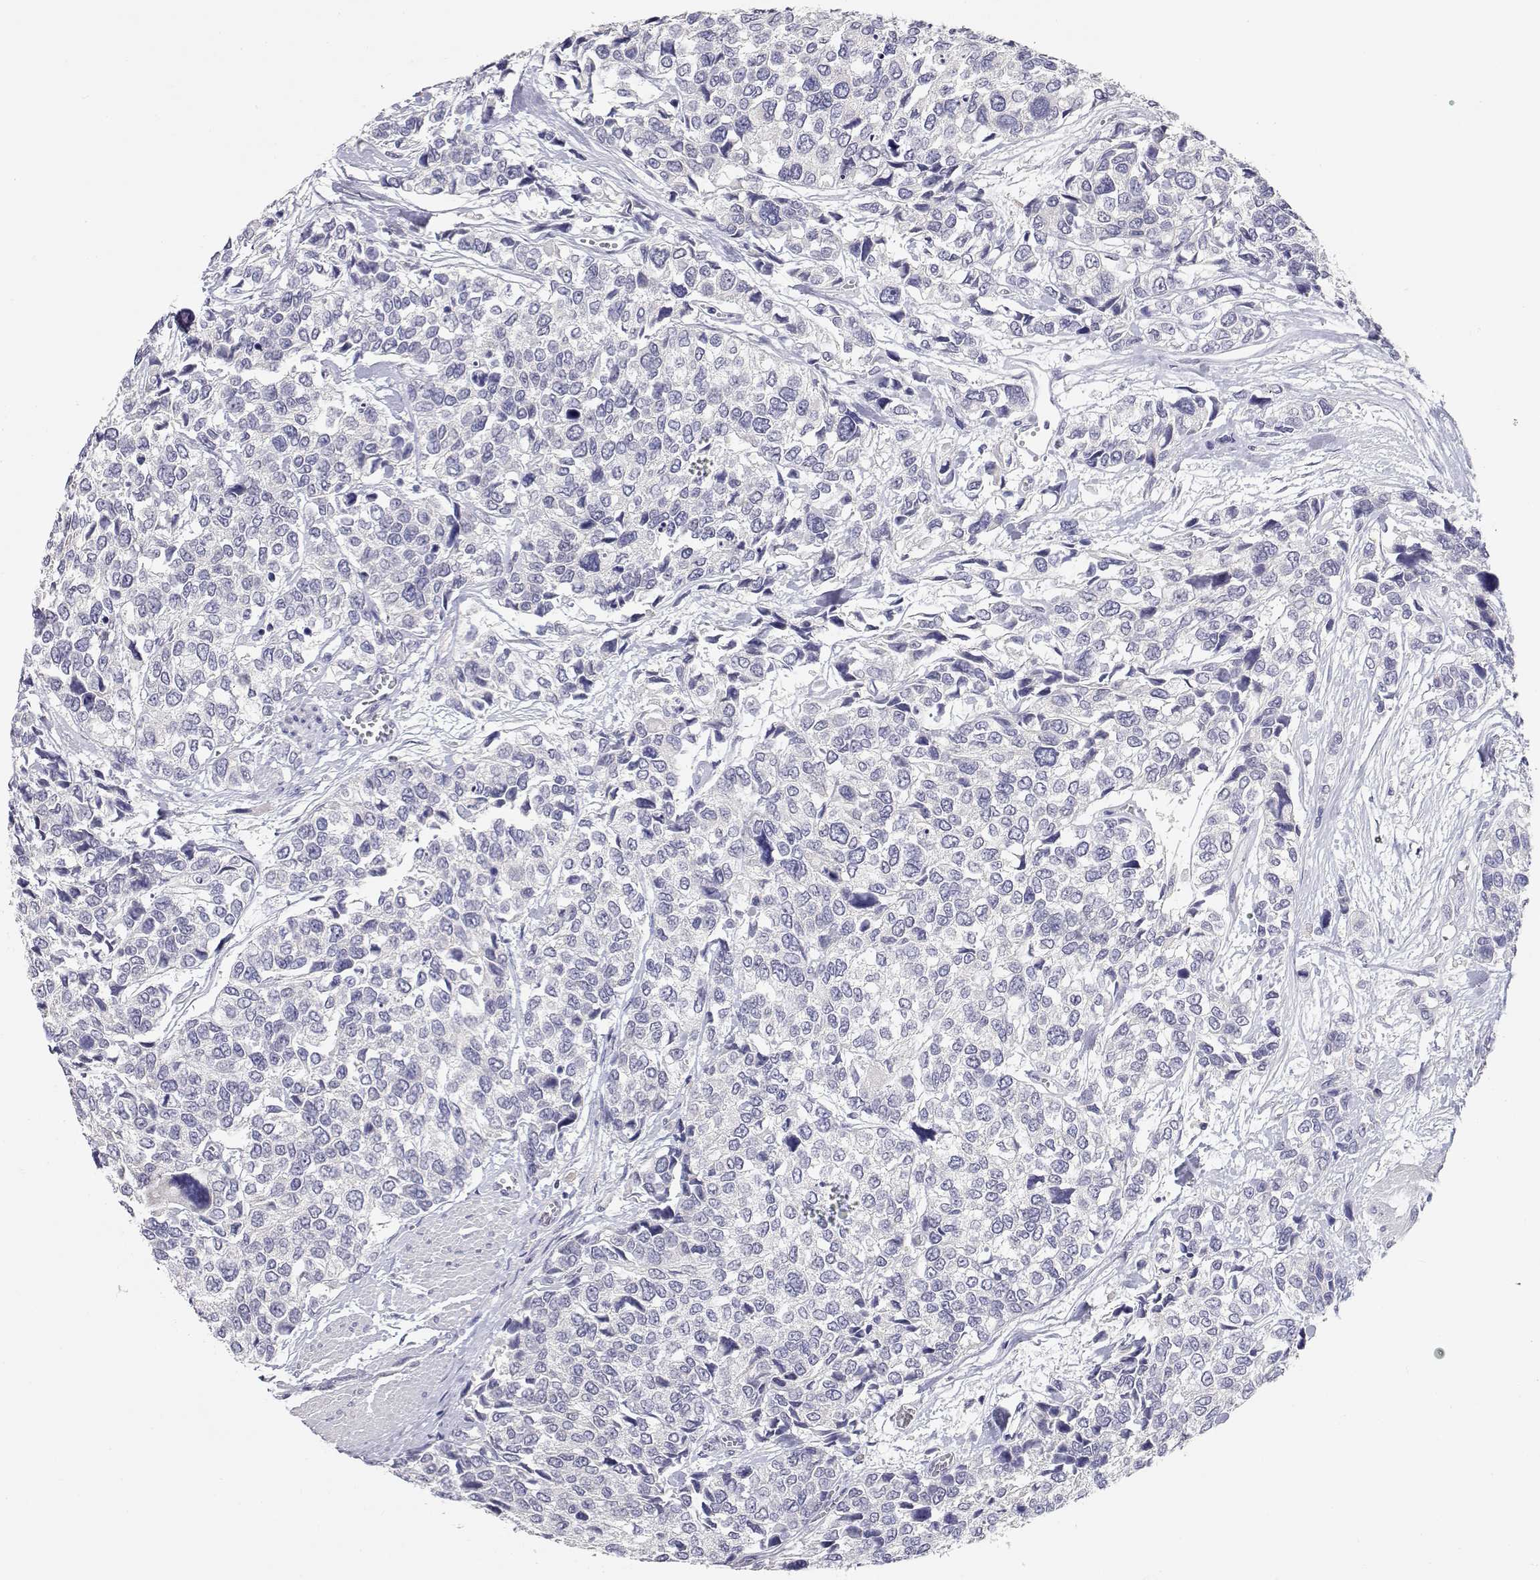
{"staining": {"intensity": "negative", "quantity": "none", "location": "none"}, "tissue": "urothelial cancer", "cell_type": "Tumor cells", "image_type": "cancer", "snomed": [{"axis": "morphology", "description": "Urothelial carcinoma, High grade"}, {"axis": "topography", "description": "Urinary bladder"}], "caption": "Immunohistochemistry histopathology image of human urothelial carcinoma (high-grade) stained for a protein (brown), which demonstrates no staining in tumor cells.", "gene": "ADA", "patient": {"sex": "male", "age": 77}}